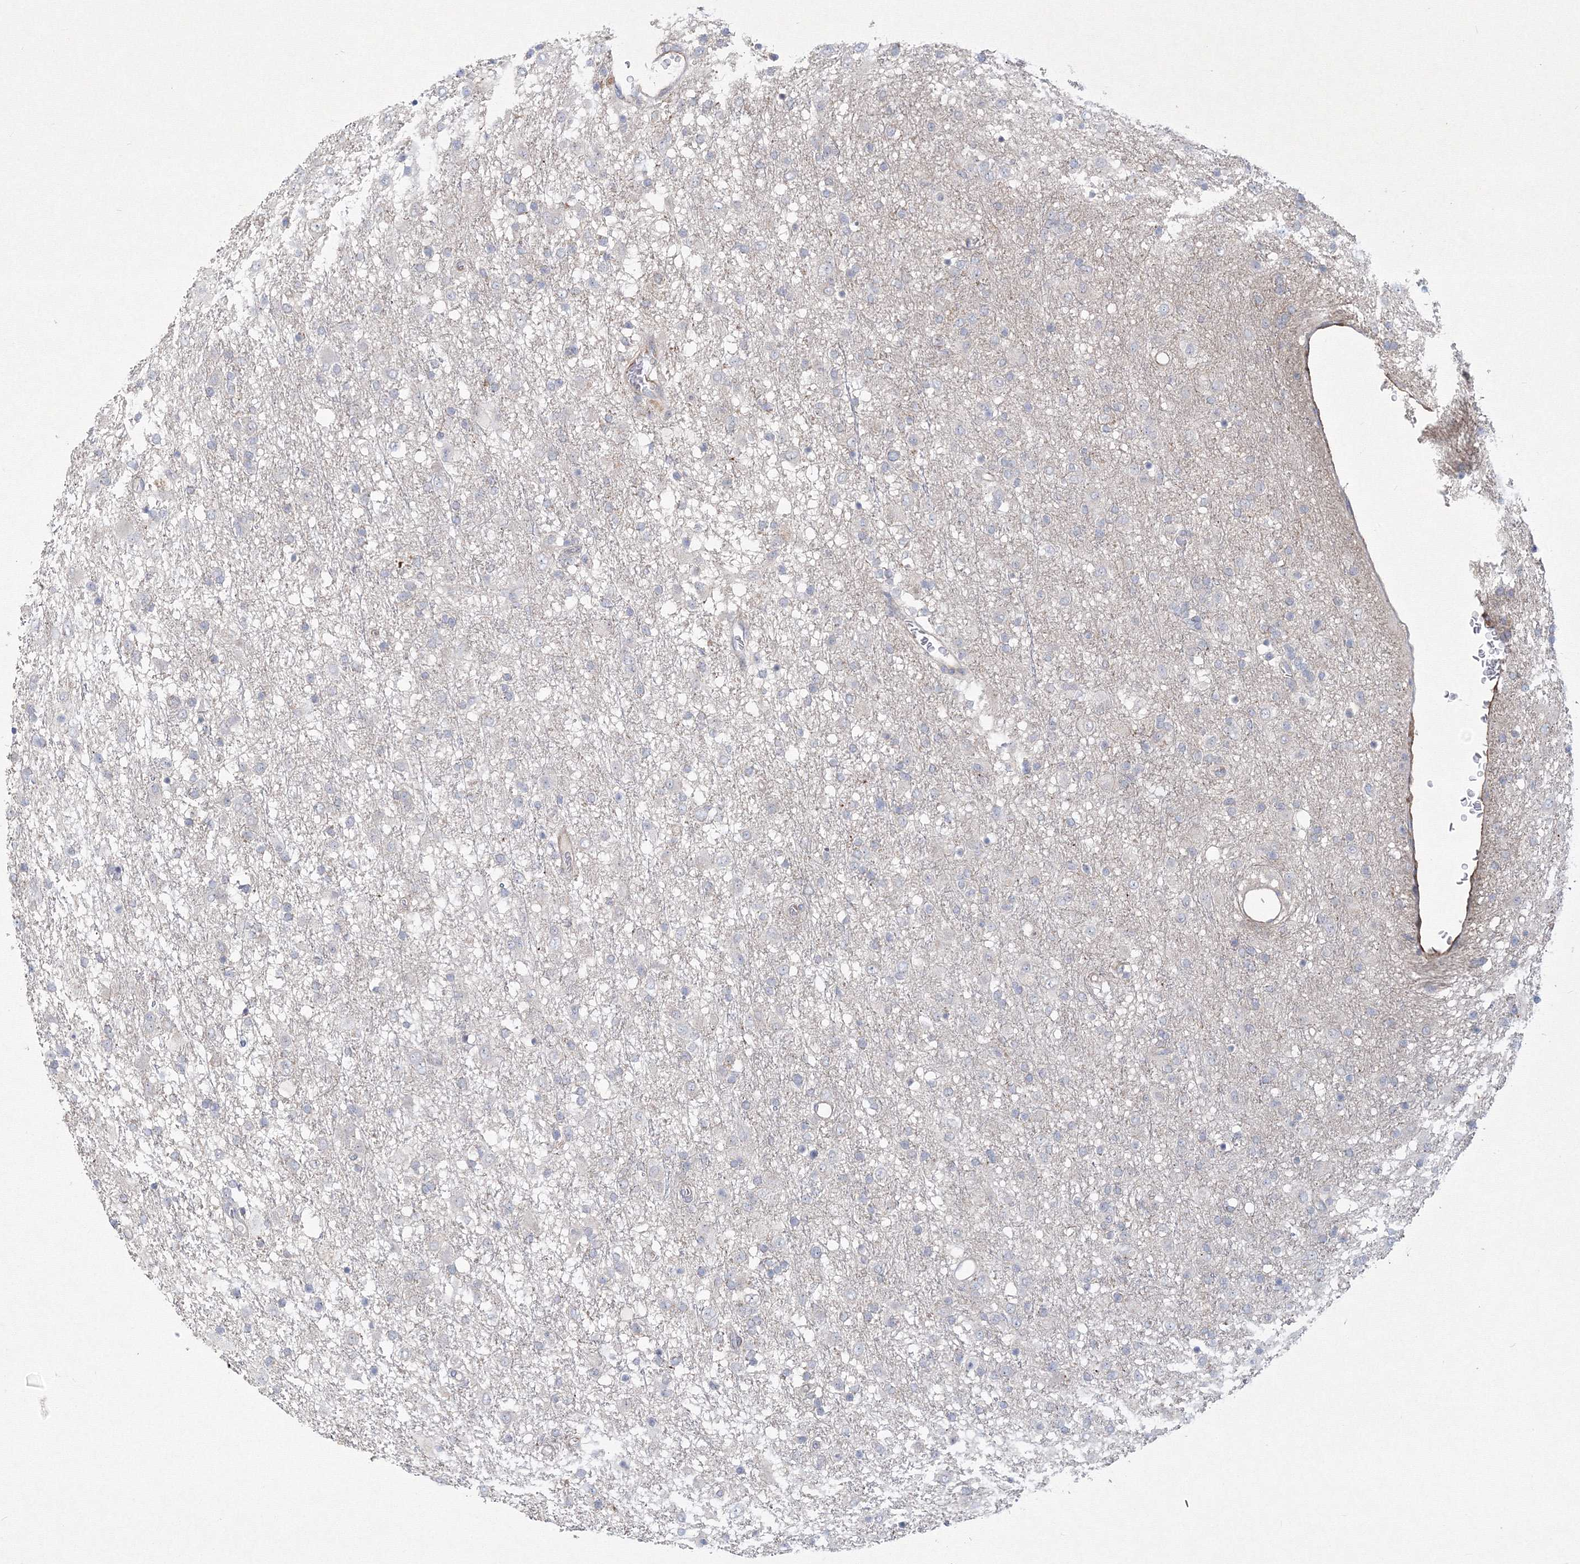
{"staining": {"intensity": "negative", "quantity": "none", "location": "none"}, "tissue": "glioma", "cell_type": "Tumor cells", "image_type": "cancer", "snomed": [{"axis": "morphology", "description": "Glioma, malignant, Low grade"}, {"axis": "topography", "description": "Brain"}], "caption": "There is no significant positivity in tumor cells of malignant glioma (low-grade).", "gene": "WDR49", "patient": {"sex": "male", "age": 65}}